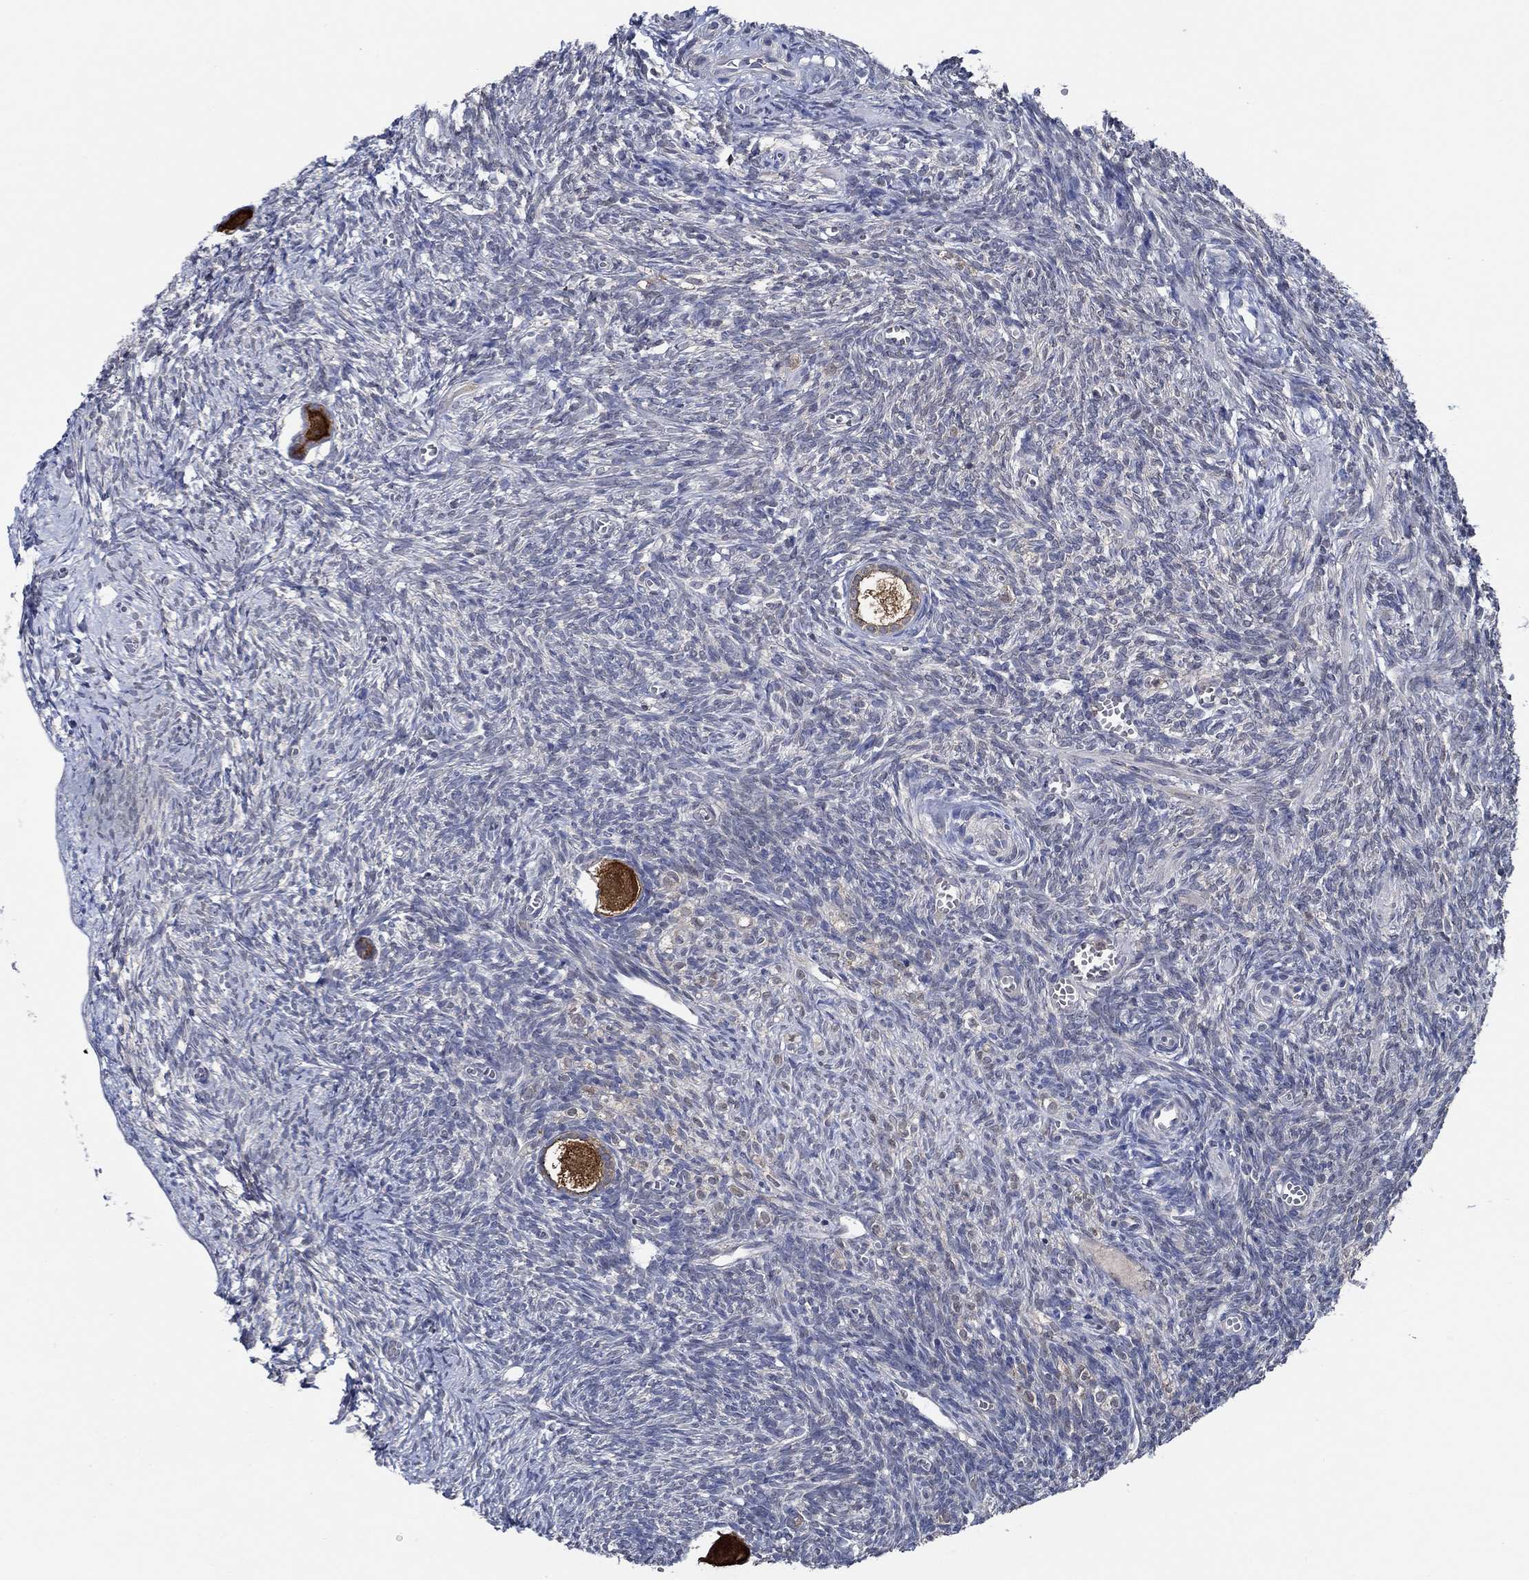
{"staining": {"intensity": "strong", "quantity": "25%-75%", "location": "cytoplasmic/membranous"}, "tissue": "ovary", "cell_type": "Follicle cells", "image_type": "normal", "snomed": [{"axis": "morphology", "description": "Normal tissue, NOS"}, {"axis": "topography", "description": "Ovary"}], "caption": "This is a photomicrograph of IHC staining of unremarkable ovary, which shows strong expression in the cytoplasmic/membranous of follicle cells.", "gene": "DACT1", "patient": {"sex": "female", "age": 43}}